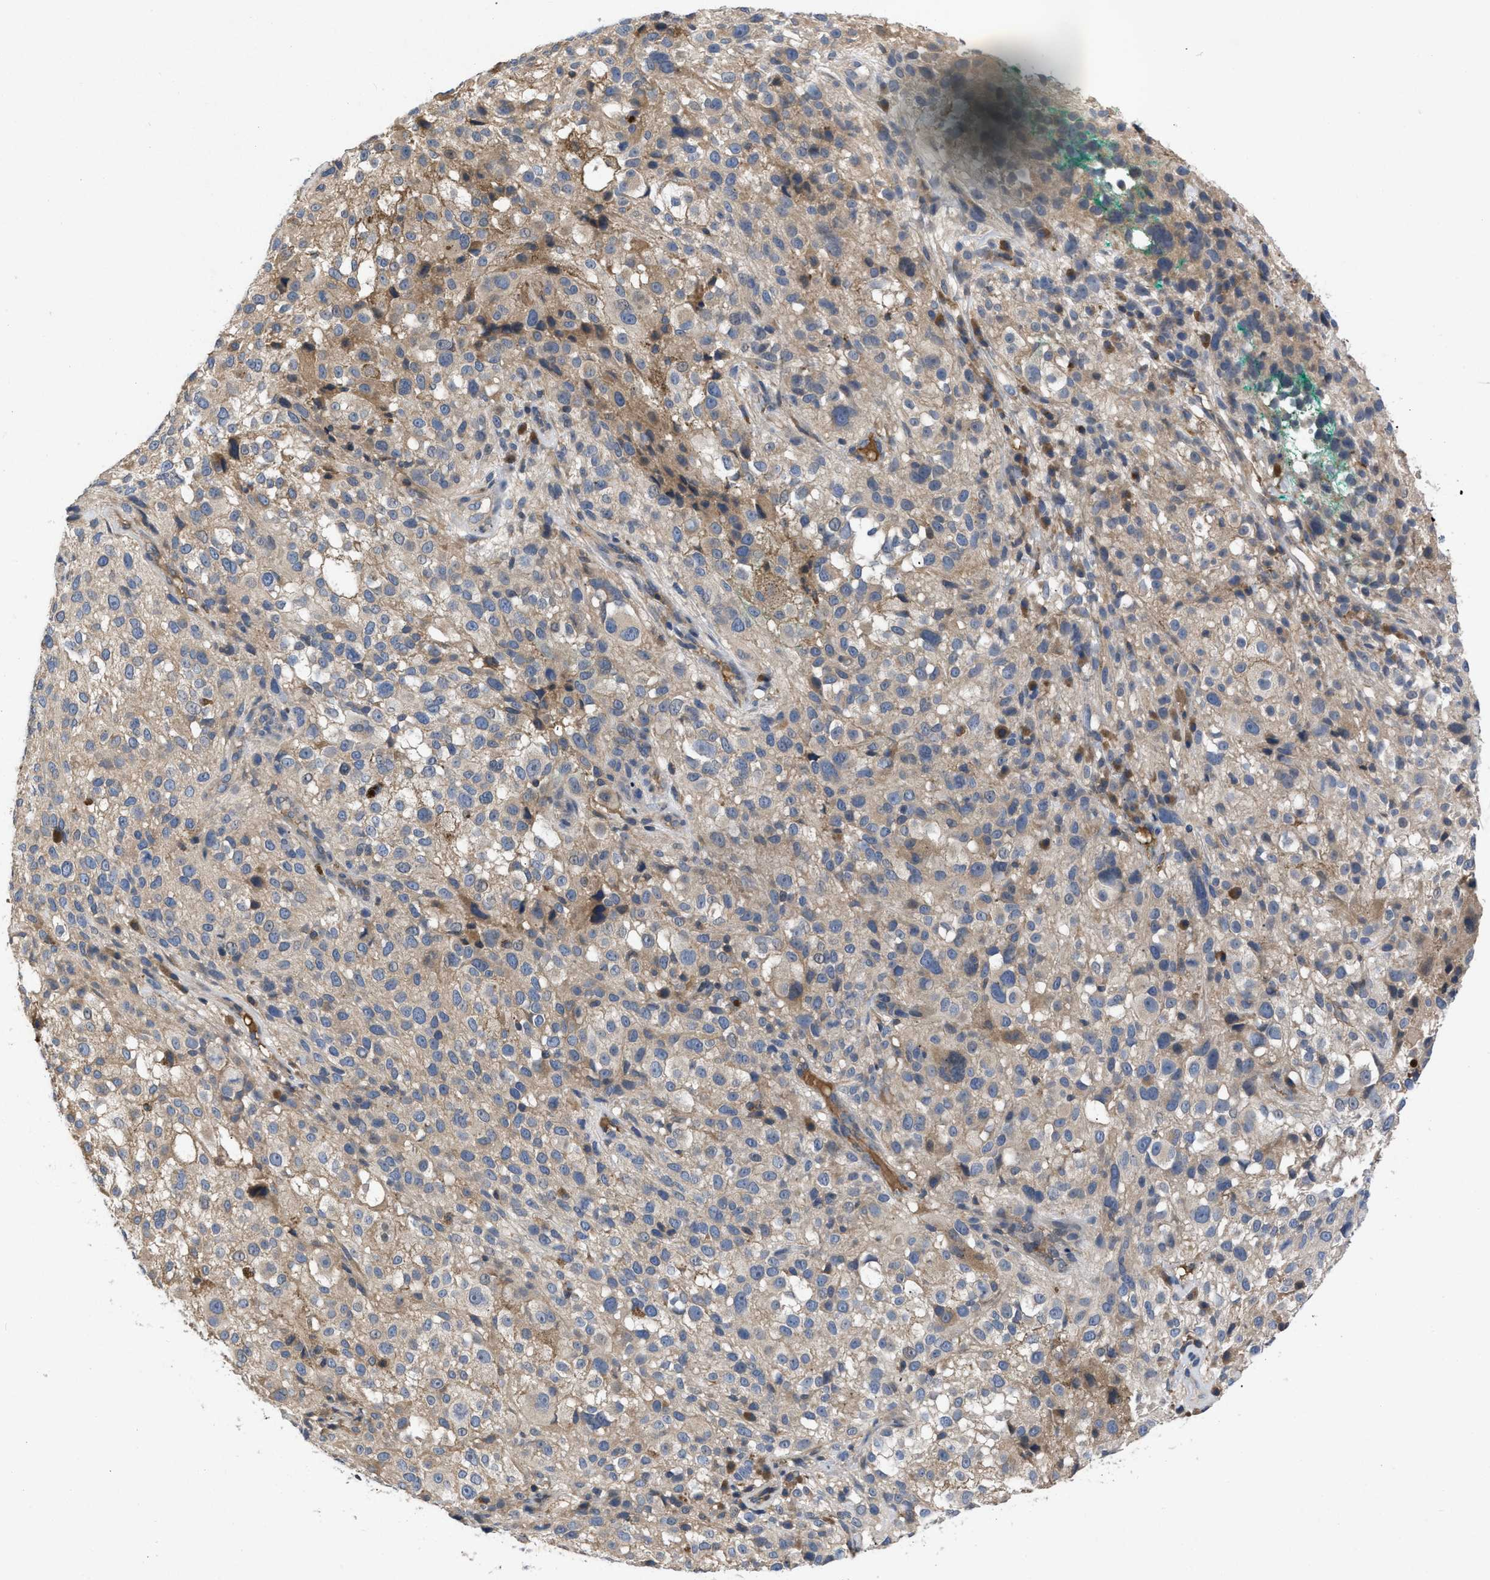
{"staining": {"intensity": "weak", "quantity": ">75%", "location": "cytoplasmic/membranous"}, "tissue": "melanoma", "cell_type": "Tumor cells", "image_type": "cancer", "snomed": [{"axis": "morphology", "description": "Necrosis, NOS"}, {"axis": "morphology", "description": "Malignant melanoma, NOS"}, {"axis": "topography", "description": "Skin"}], "caption": "Protein staining by immunohistochemistry (IHC) shows weak cytoplasmic/membranous positivity in approximately >75% of tumor cells in malignant melanoma. Immunohistochemistry stains the protein of interest in brown and the nuclei are stained blue.", "gene": "VPS4A", "patient": {"sex": "female", "age": 87}}